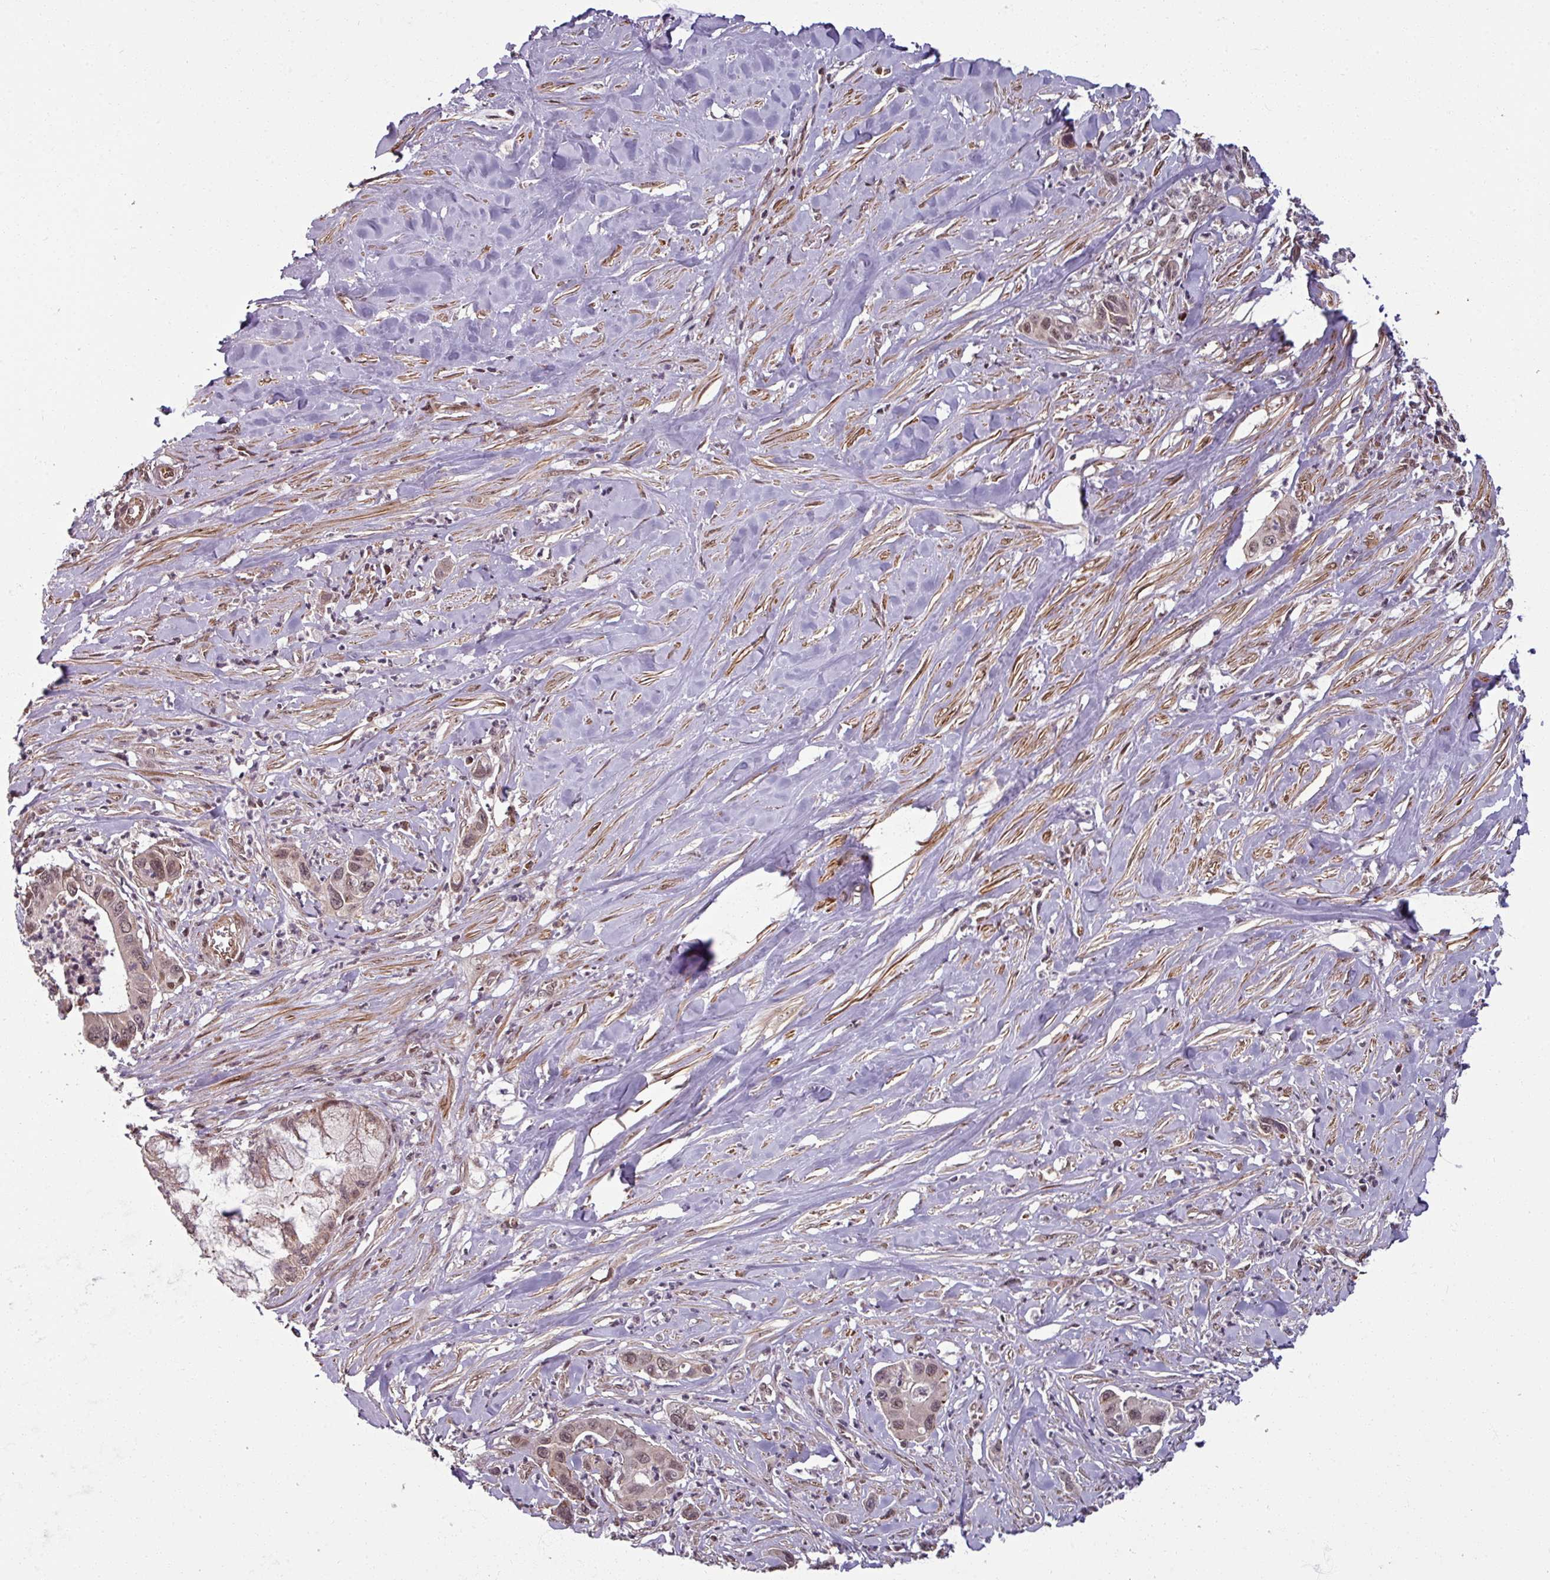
{"staining": {"intensity": "moderate", "quantity": ">75%", "location": "nuclear"}, "tissue": "pancreatic cancer", "cell_type": "Tumor cells", "image_type": "cancer", "snomed": [{"axis": "morphology", "description": "Adenocarcinoma, NOS"}, {"axis": "topography", "description": "Pancreas"}], "caption": "Pancreatic cancer was stained to show a protein in brown. There is medium levels of moderate nuclear staining in about >75% of tumor cells.", "gene": "SWI5", "patient": {"sex": "male", "age": 73}}